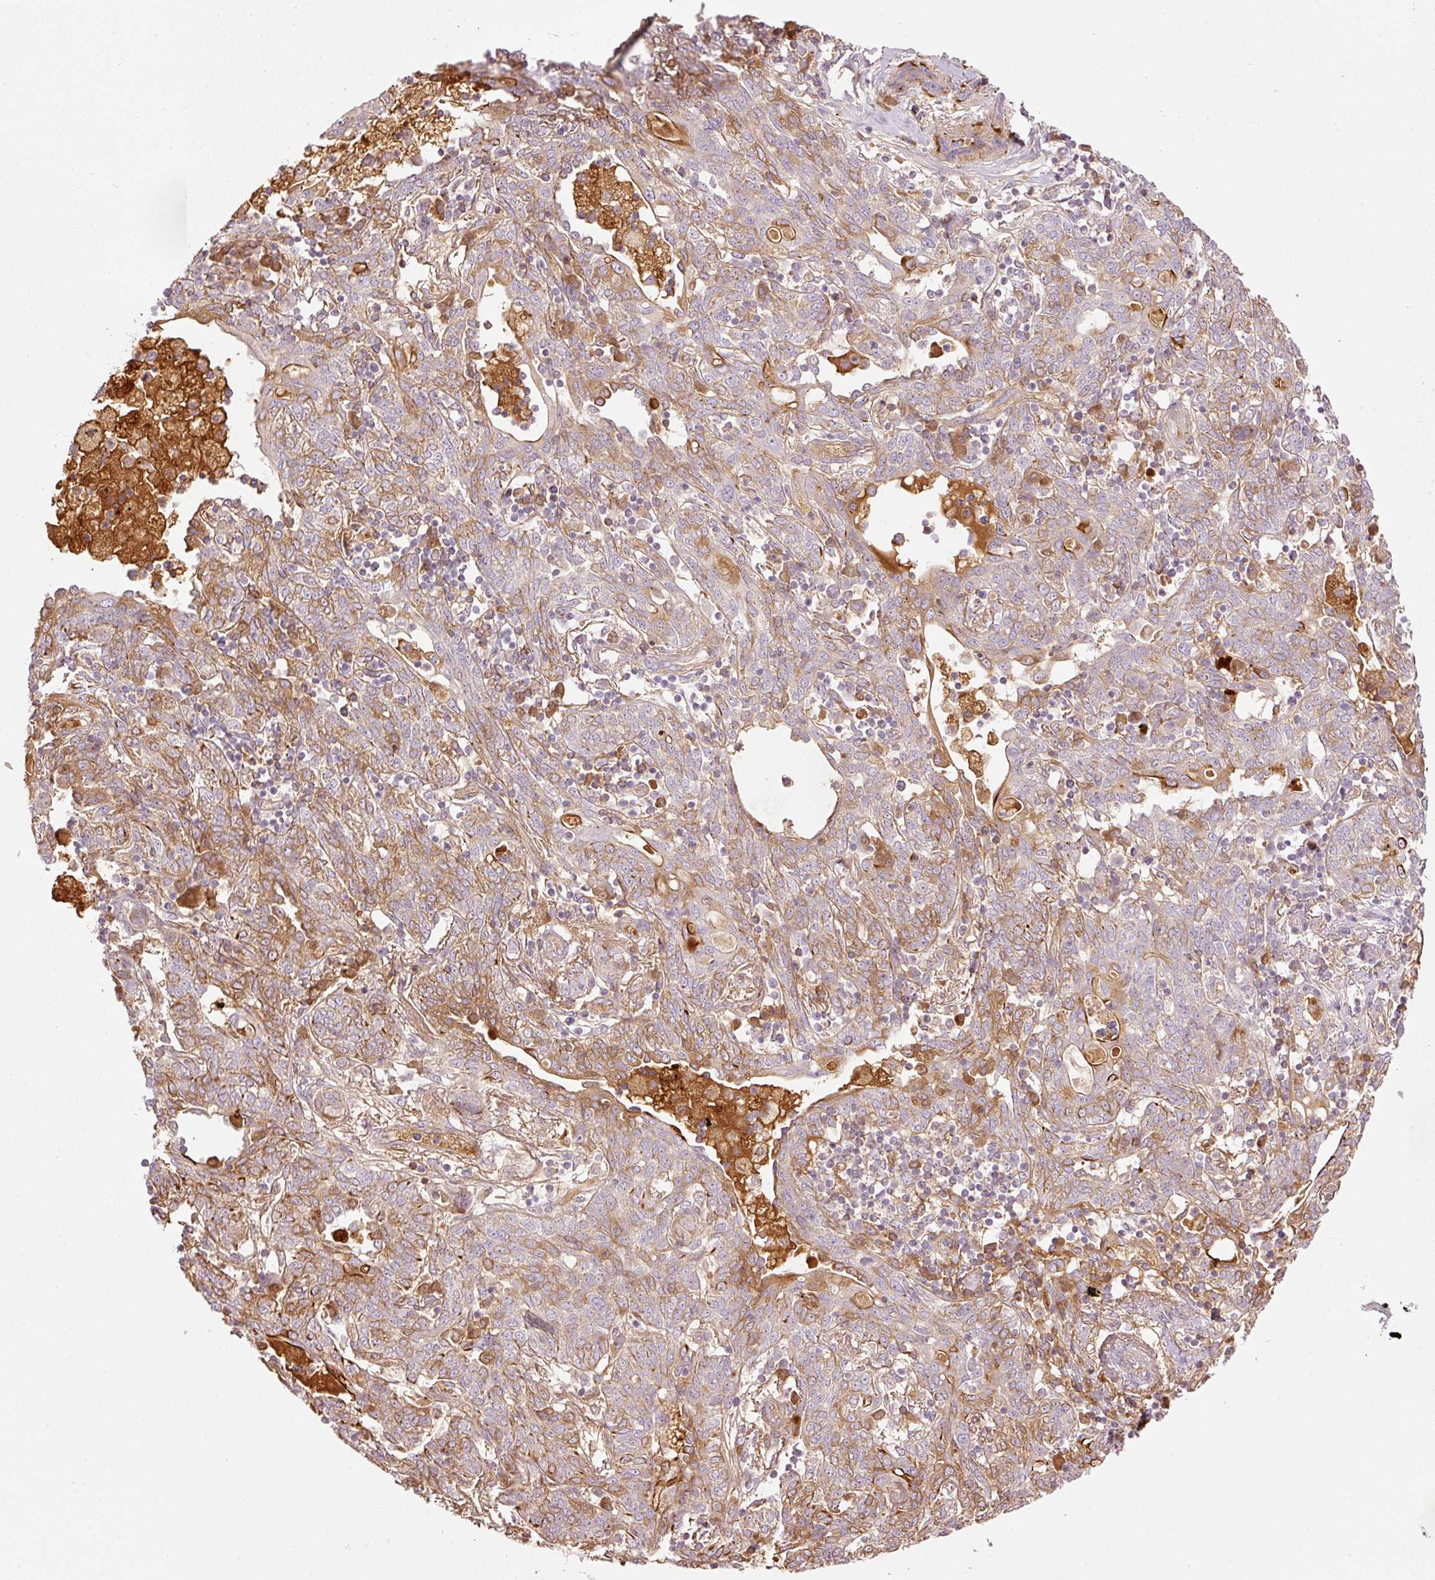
{"staining": {"intensity": "moderate", "quantity": "25%-75%", "location": "cytoplasmic/membranous"}, "tissue": "lung cancer", "cell_type": "Tumor cells", "image_type": "cancer", "snomed": [{"axis": "morphology", "description": "Squamous cell carcinoma, NOS"}, {"axis": "topography", "description": "Lung"}], "caption": "The immunohistochemical stain highlights moderate cytoplasmic/membranous expression in tumor cells of squamous cell carcinoma (lung) tissue.", "gene": "SERPING1", "patient": {"sex": "female", "age": 70}}